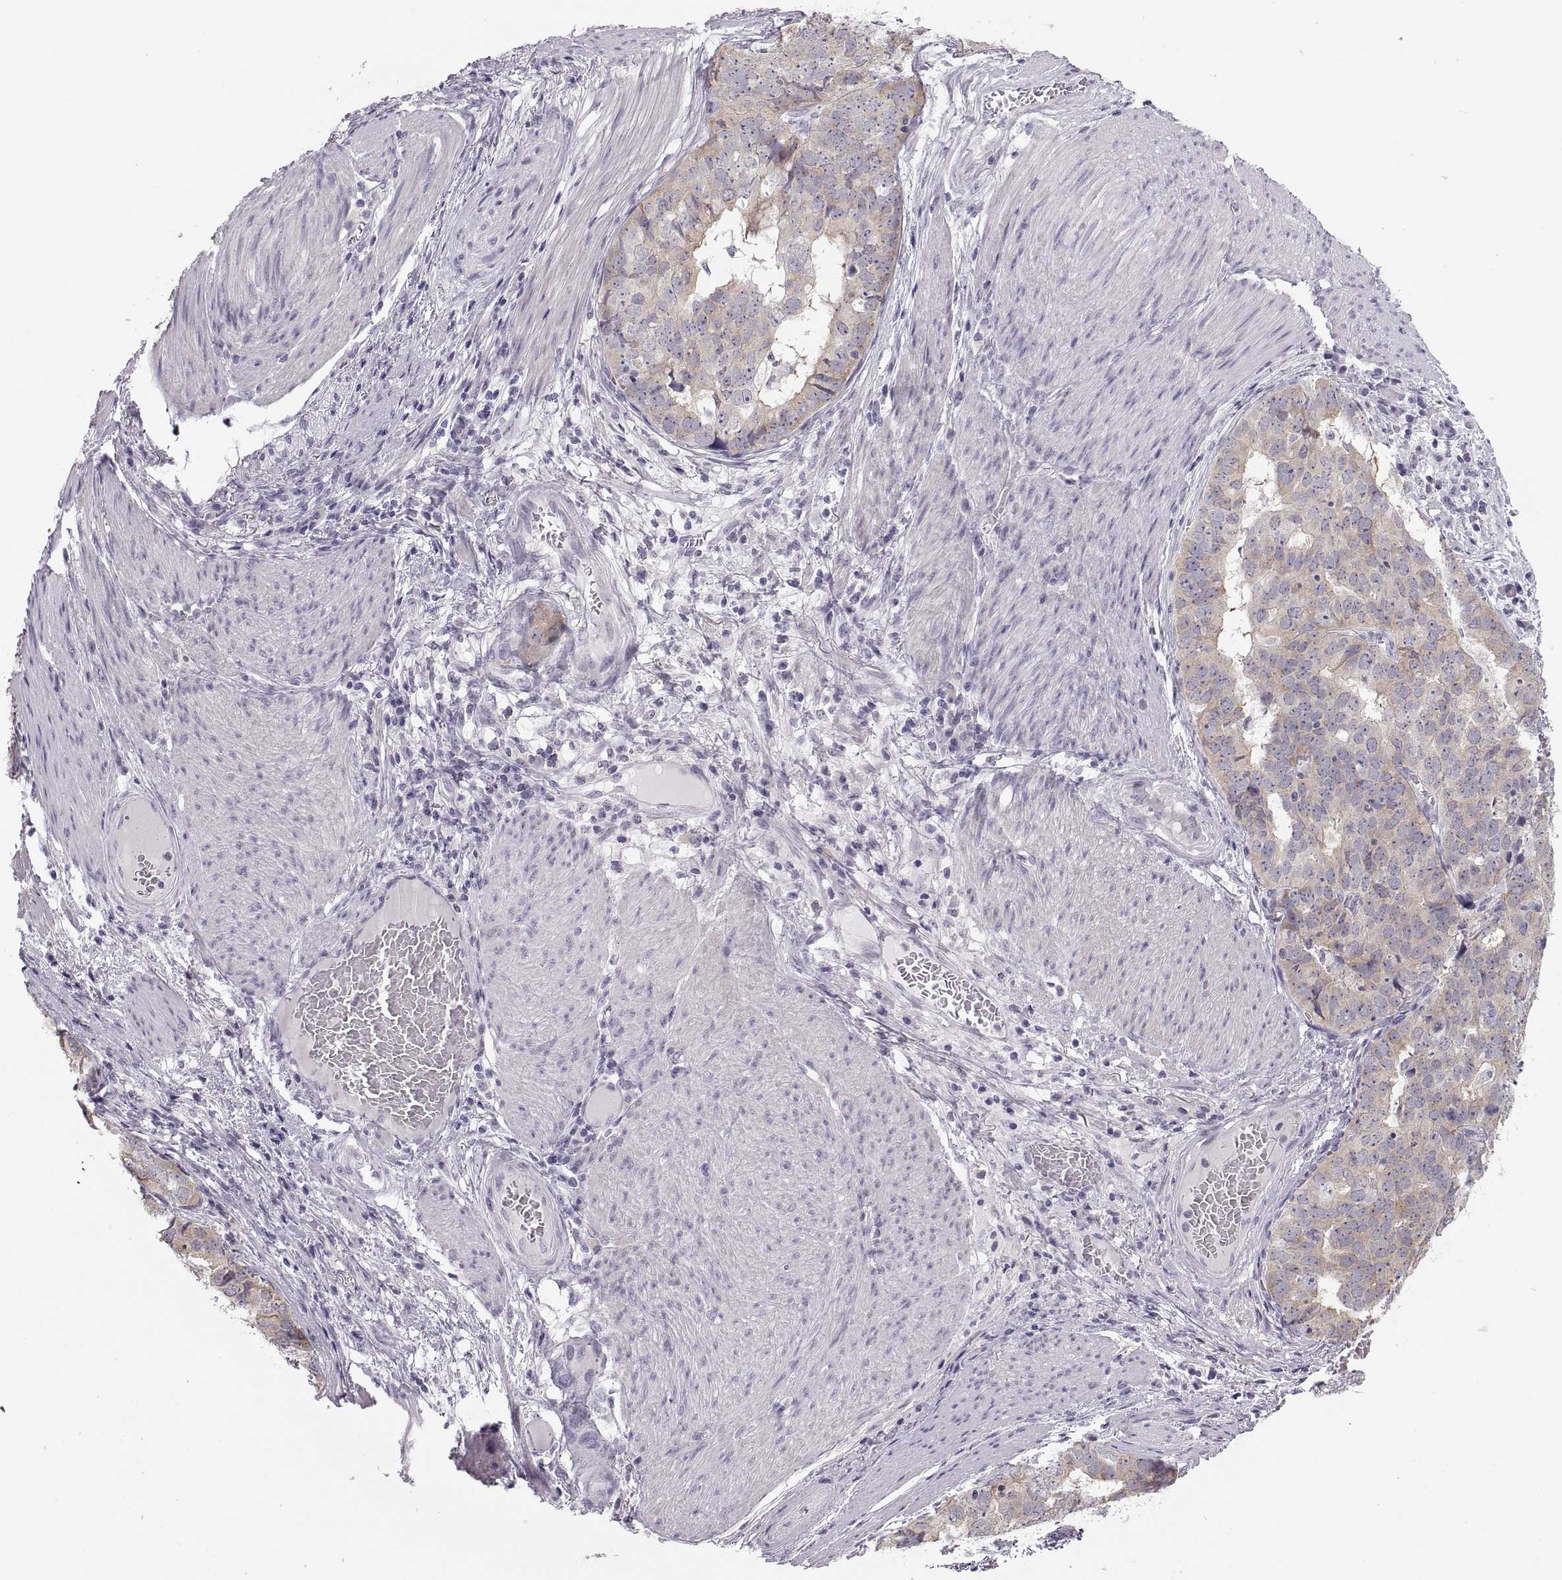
{"staining": {"intensity": "weak", "quantity": ">75%", "location": "cytoplasmic/membranous"}, "tissue": "stomach cancer", "cell_type": "Tumor cells", "image_type": "cancer", "snomed": [{"axis": "morphology", "description": "Adenocarcinoma, NOS"}, {"axis": "topography", "description": "Stomach"}], "caption": "The image shows immunohistochemical staining of stomach adenocarcinoma. There is weak cytoplasmic/membranous staining is seen in about >75% of tumor cells.", "gene": "C3orf22", "patient": {"sex": "male", "age": 69}}